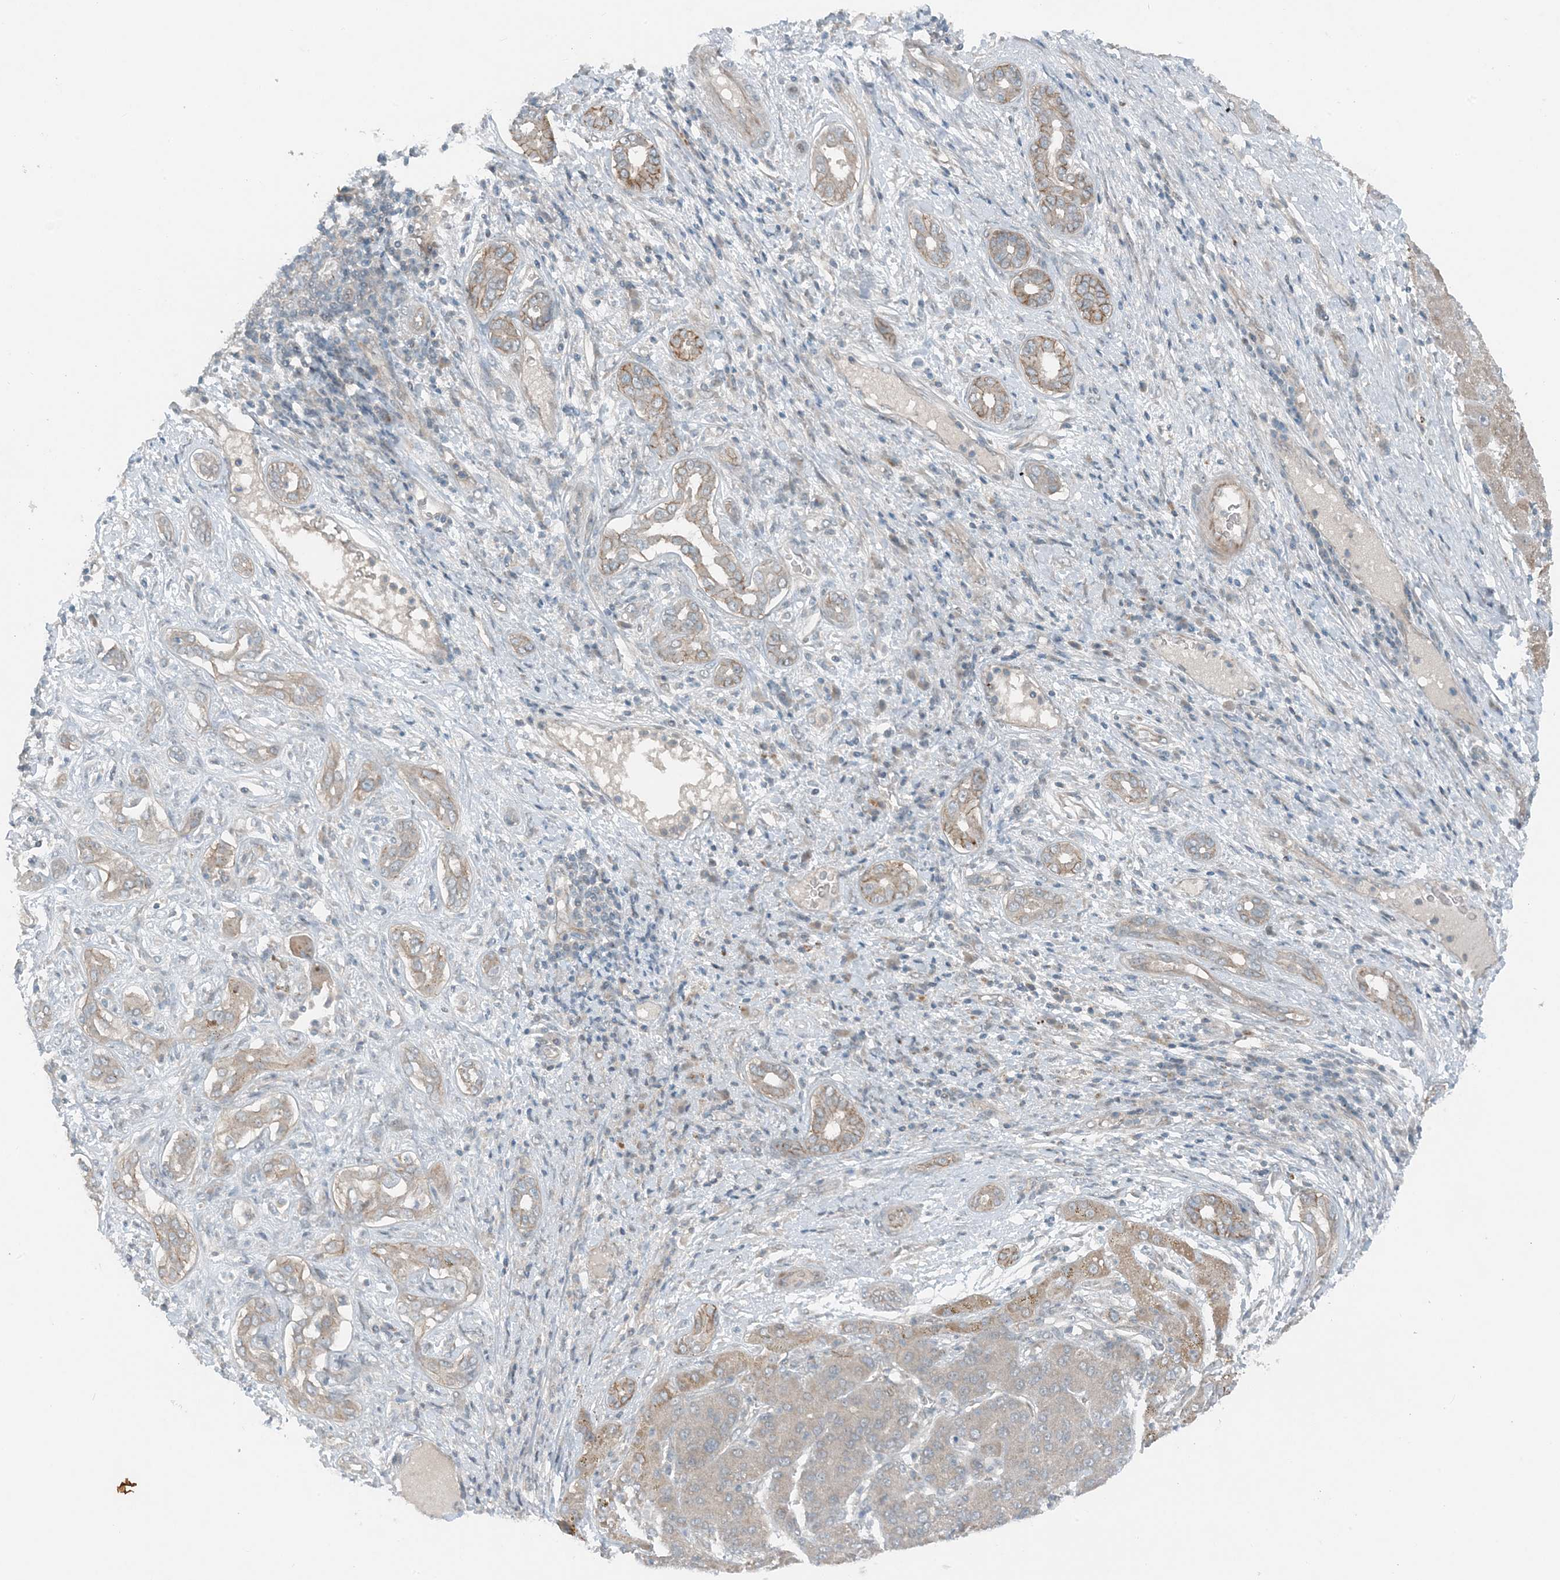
{"staining": {"intensity": "negative", "quantity": "none", "location": "none"}, "tissue": "liver cancer", "cell_type": "Tumor cells", "image_type": "cancer", "snomed": [{"axis": "morphology", "description": "Carcinoma, Hepatocellular, NOS"}, {"axis": "topography", "description": "Liver"}], "caption": "Human liver cancer (hepatocellular carcinoma) stained for a protein using IHC displays no expression in tumor cells.", "gene": "MITD1", "patient": {"sex": "male", "age": 65}}